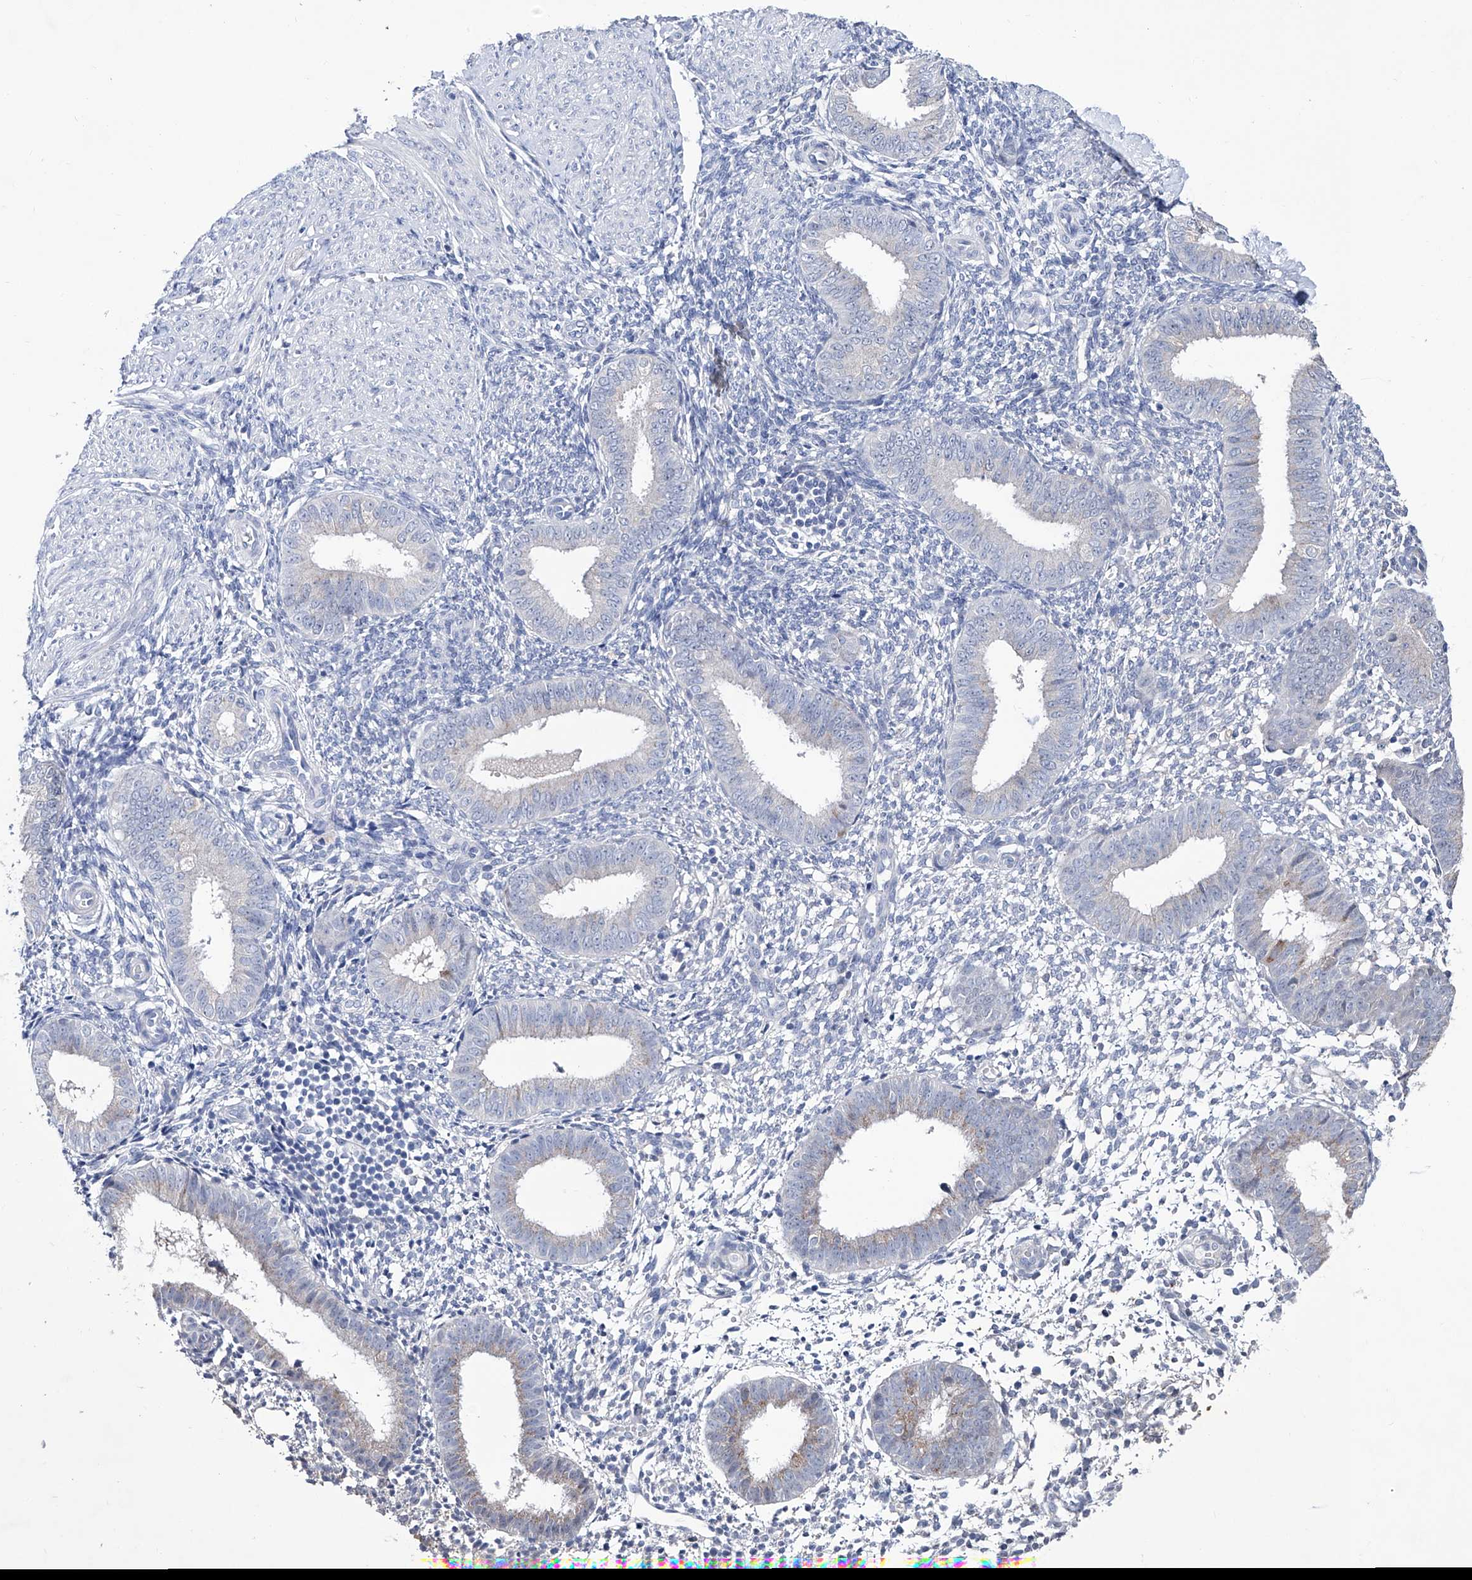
{"staining": {"intensity": "negative", "quantity": "none", "location": "none"}, "tissue": "endometrium", "cell_type": "Cells in endometrial stroma", "image_type": "normal", "snomed": [{"axis": "morphology", "description": "Normal tissue, NOS"}, {"axis": "topography", "description": "Uterus"}, {"axis": "topography", "description": "Endometrium"}], "caption": "DAB (3,3'-diaminobenzidine) immunohistochemical staining of unremarkable endometrium shows no significant staining in cells in endometrial stroma.", "gene": "KLHL17", "patient": {"sex": "female", "age": 48}}